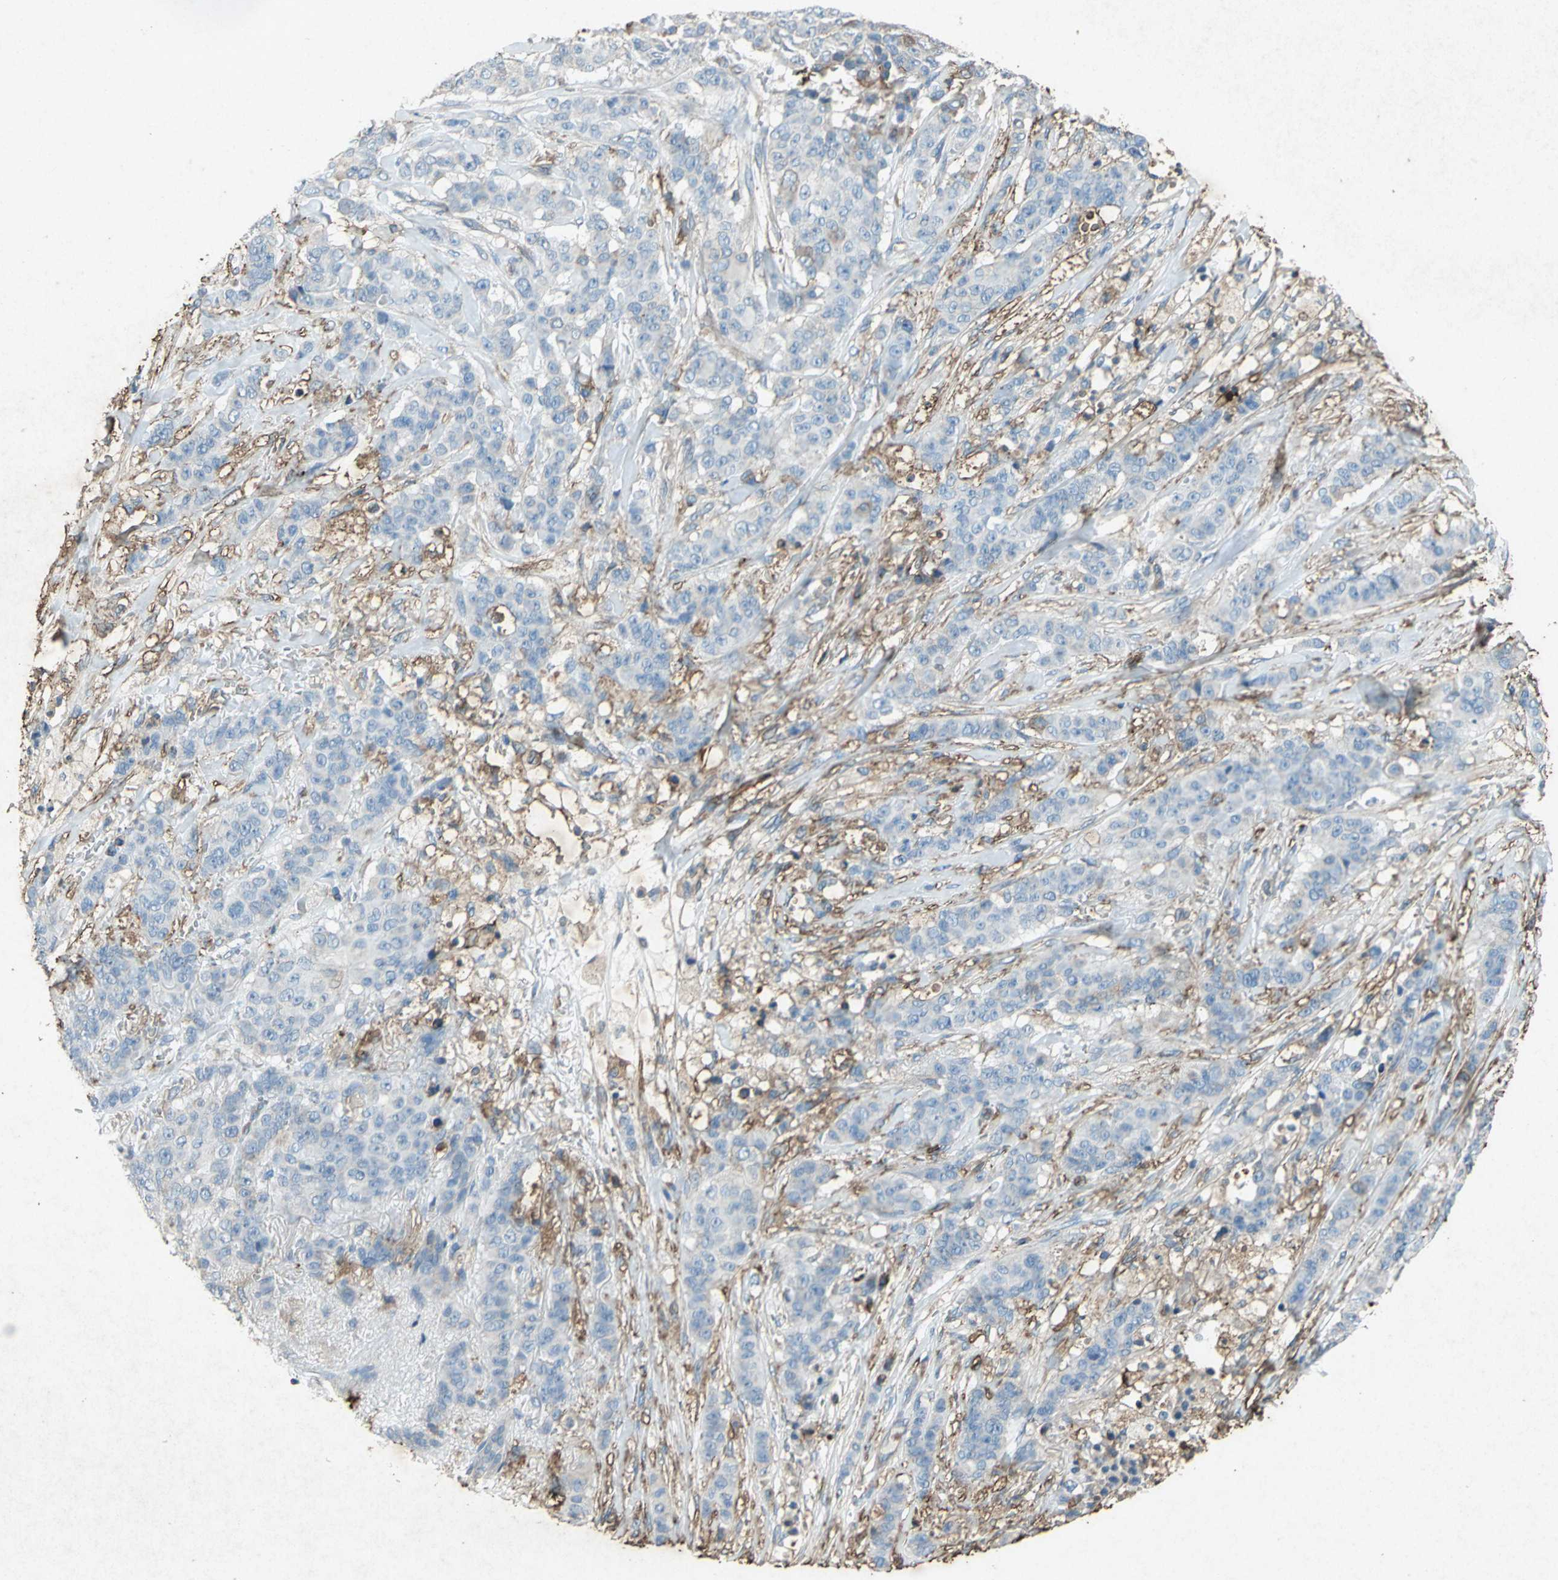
{"staining": {"intensity": "weak", "quantity": "25%-75%", "location": "cytoplasmic/membranous"}, "tissue": "breast cancer", "cell_type": "Tumor cells", "image_type": "cancer", "snomed": [{"axis": "morphology", "description": "Duct carcinoma"}, {"axis": "topography", "description": "Breast"}], "caption": "A brown stain shows weak cytoplasmic/membranous staining of a protein in human intraductal carcinoma (breast) tumor cells. The staining is performed using DAB (3,3'-diaminobenzidine) brown chromogen to label protein expression. The nuclei are counter-stained blue using hematoxylin.", "gene": "CCR6", "patient": {"sex": "female", "age": 40}}